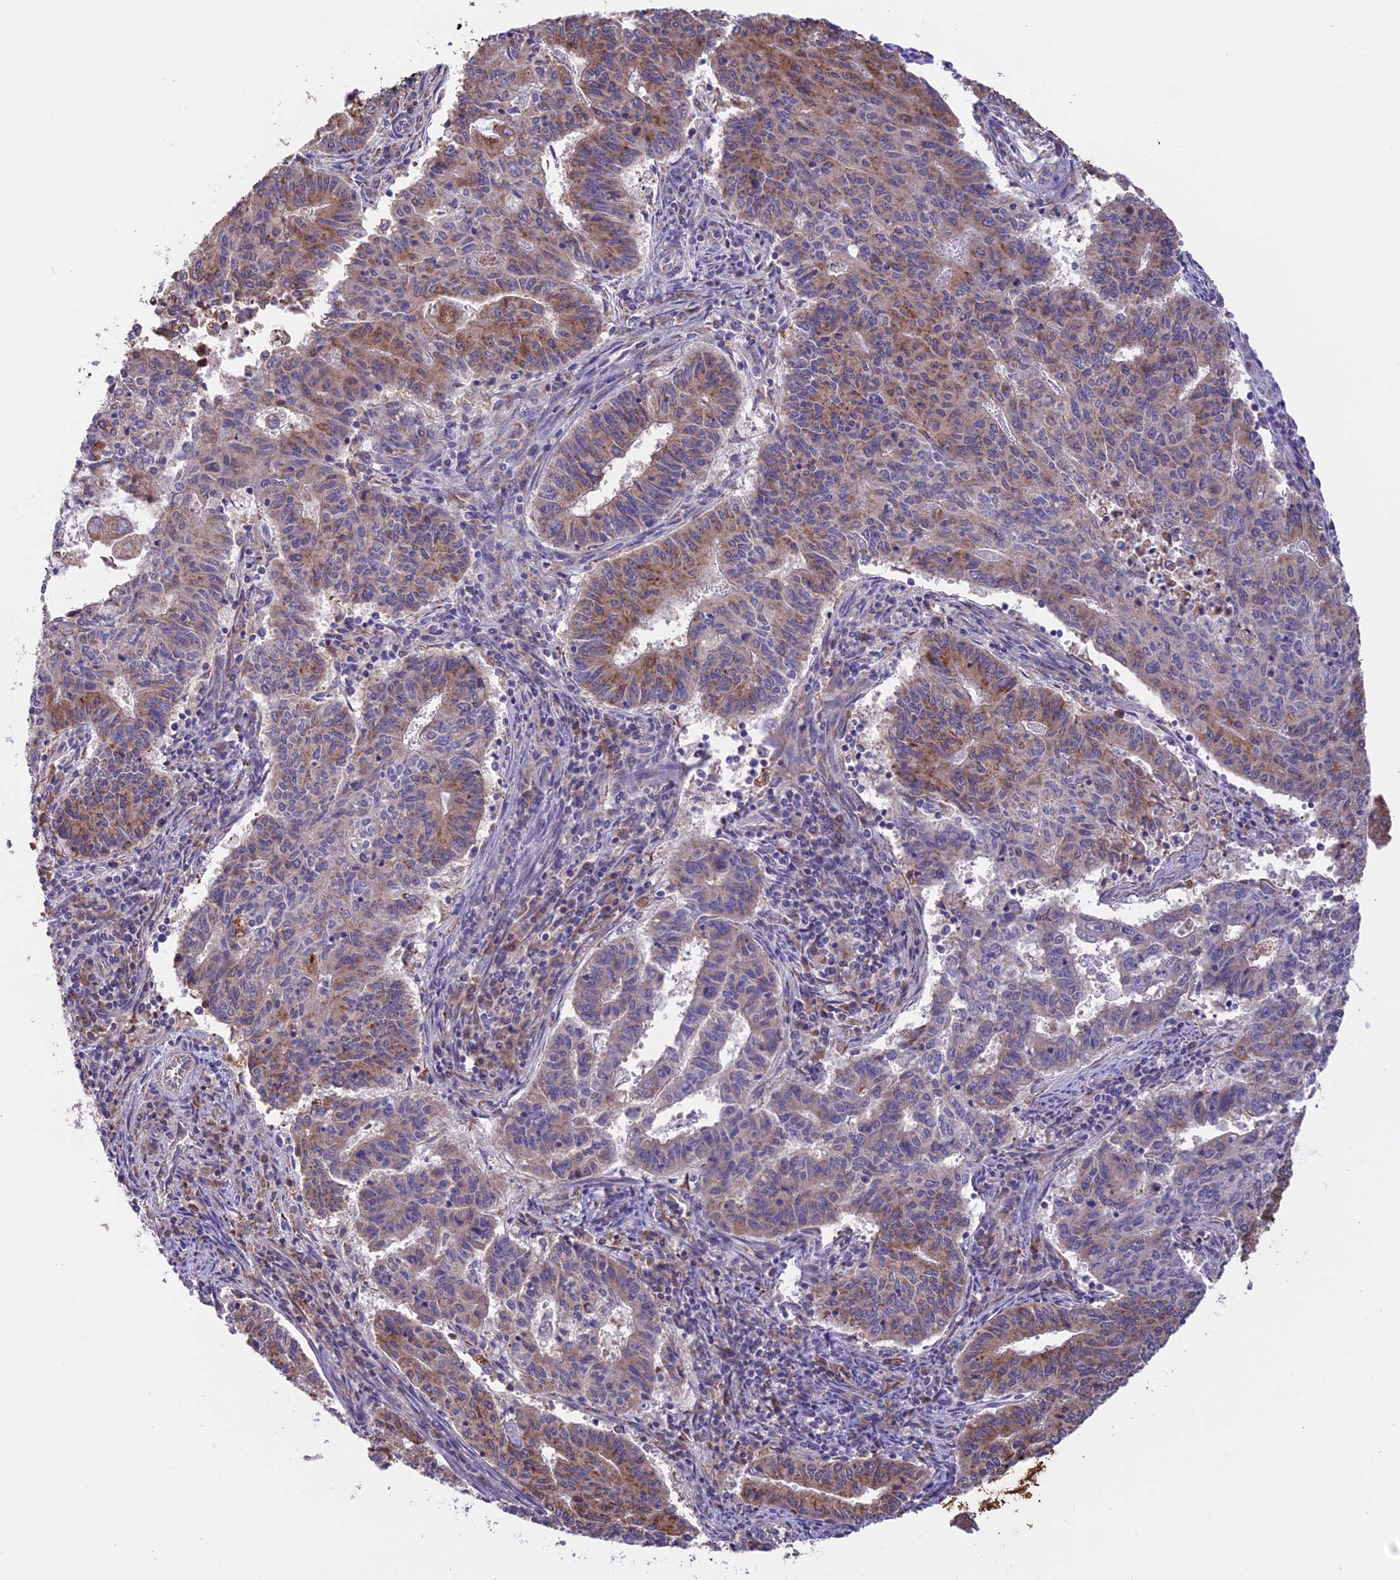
{"staining": {"intensity": "moderate", "quantity": ">75%", "location": "cytoplasmic/membranous"}, "tissue": "endometrial cancer", "cell_type": "Tumor cells", "image_type": "cancer", "snomed": [{"axis": "morphology", "description": "Adenocarcinoma, NOS"}, {"axis": "topography", "description": "Endometrium"}], "caption": "High-power microscopy captured an immunohistochemistry micrograph of endometrial cancer (adenocarcinoma), revealing moderate cytoplasmic/membranous expression in about >75% of tumor cells. (DAB IHC, brown staining for protein, blue staining for nuclei).", "gene": "DMRTA2", "patient": {"sex": "female", "age": 59}}